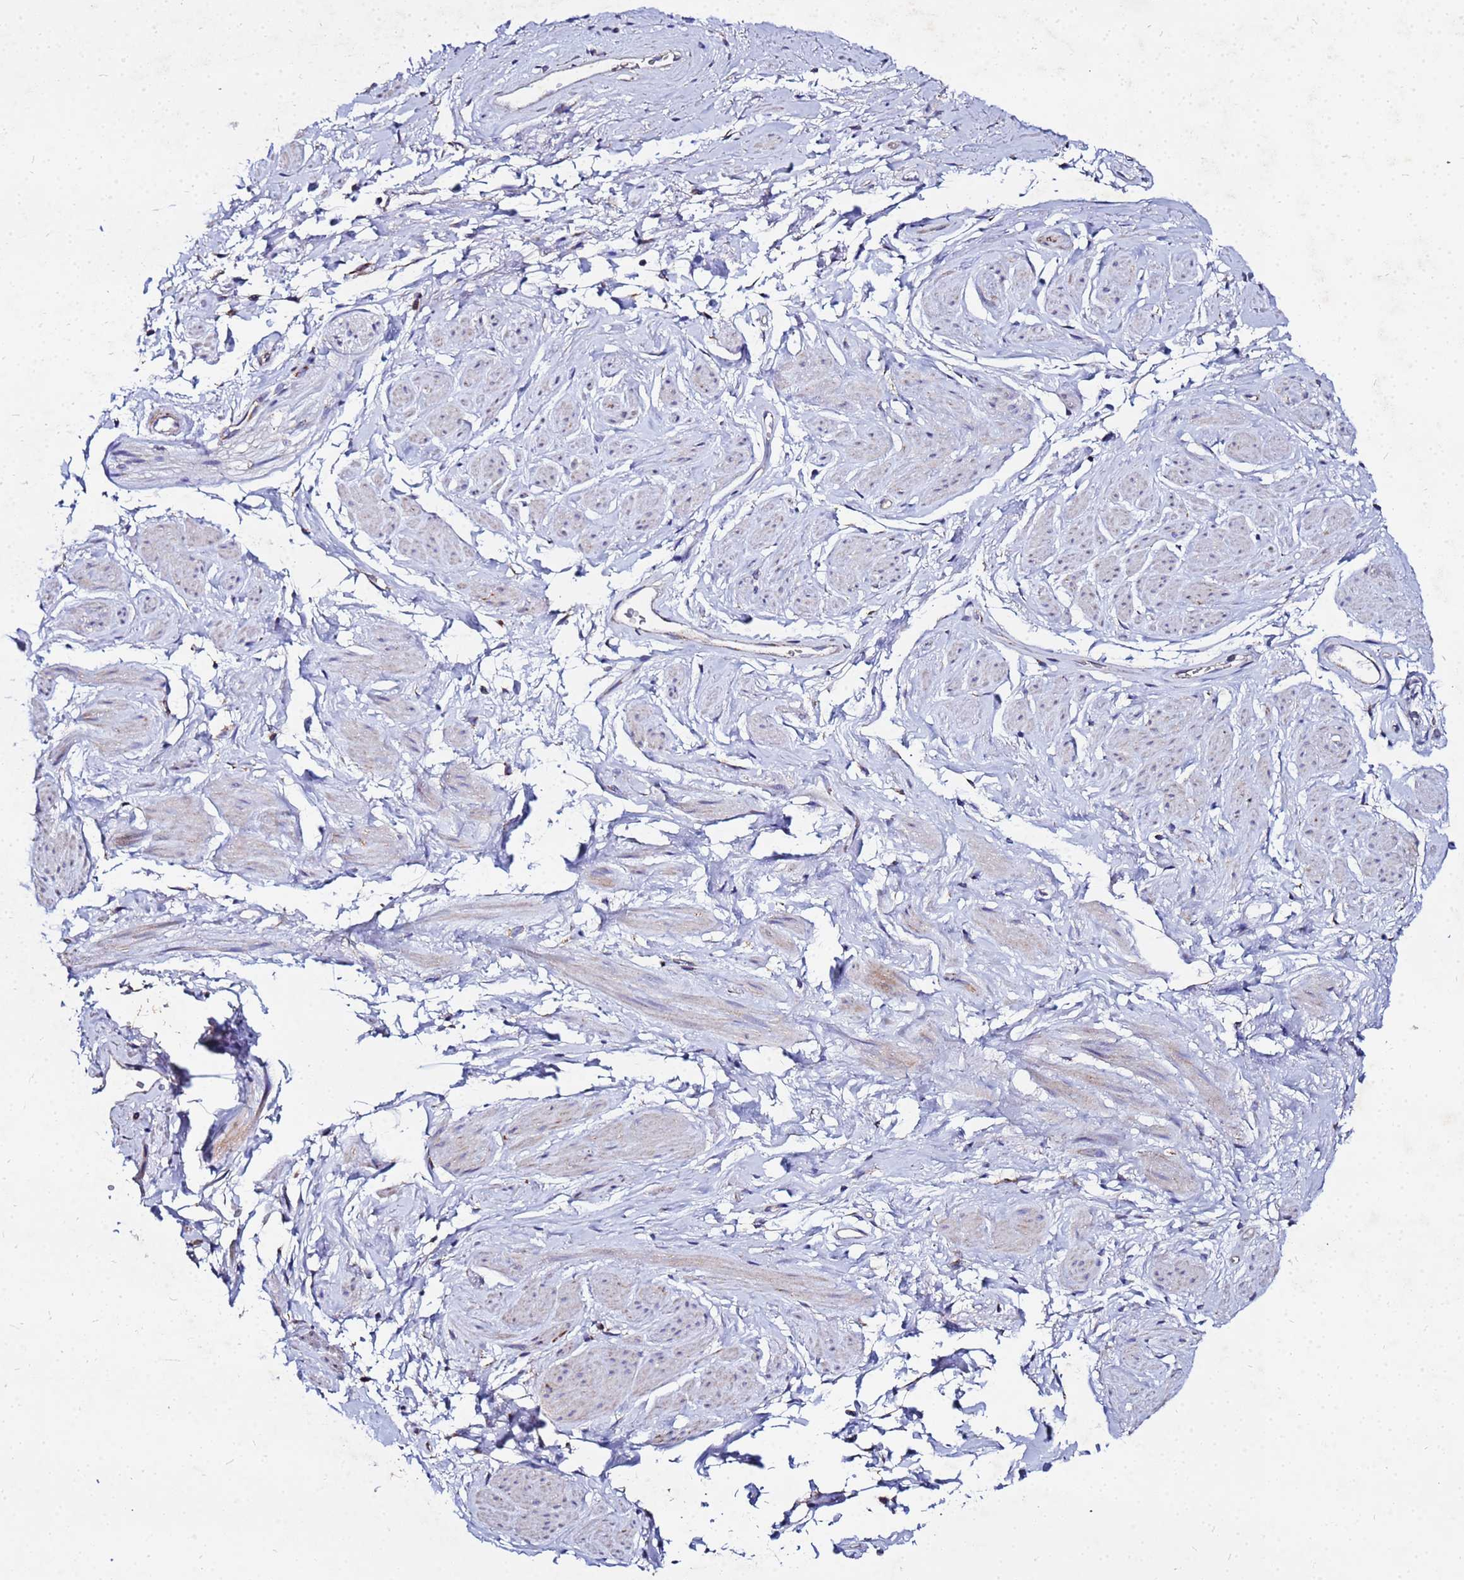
{"staining": {"intensity": "weak", "quantity": ">75%", "location": "cytoplasmic/membranous"}, "tissue": "adipose tissue", "cell_type": "Adipocytes", "image_type": "normal", "snomed": [{"axis": "morphology", "description": "Normal tissue, NOS"}, {"axis": "morphology", "description": "Adenocarcinoma, NOS"}, {"axis": "topography", "description": "Rectum"}, {"axis": "topography", "description": "Vagina"}, {"axis": "topography", "description": "Peripheral nerve tissue"}], "caption": "This micrograph exhibits immunohistochemistry (IHC) staining of unremarkable human adipose tissue, with low weak cytoplasmic/membranous staining in about >75% of adipocytes.", "gene": "FAHD2A", "patient": {"sex": "female", "age": 71}}